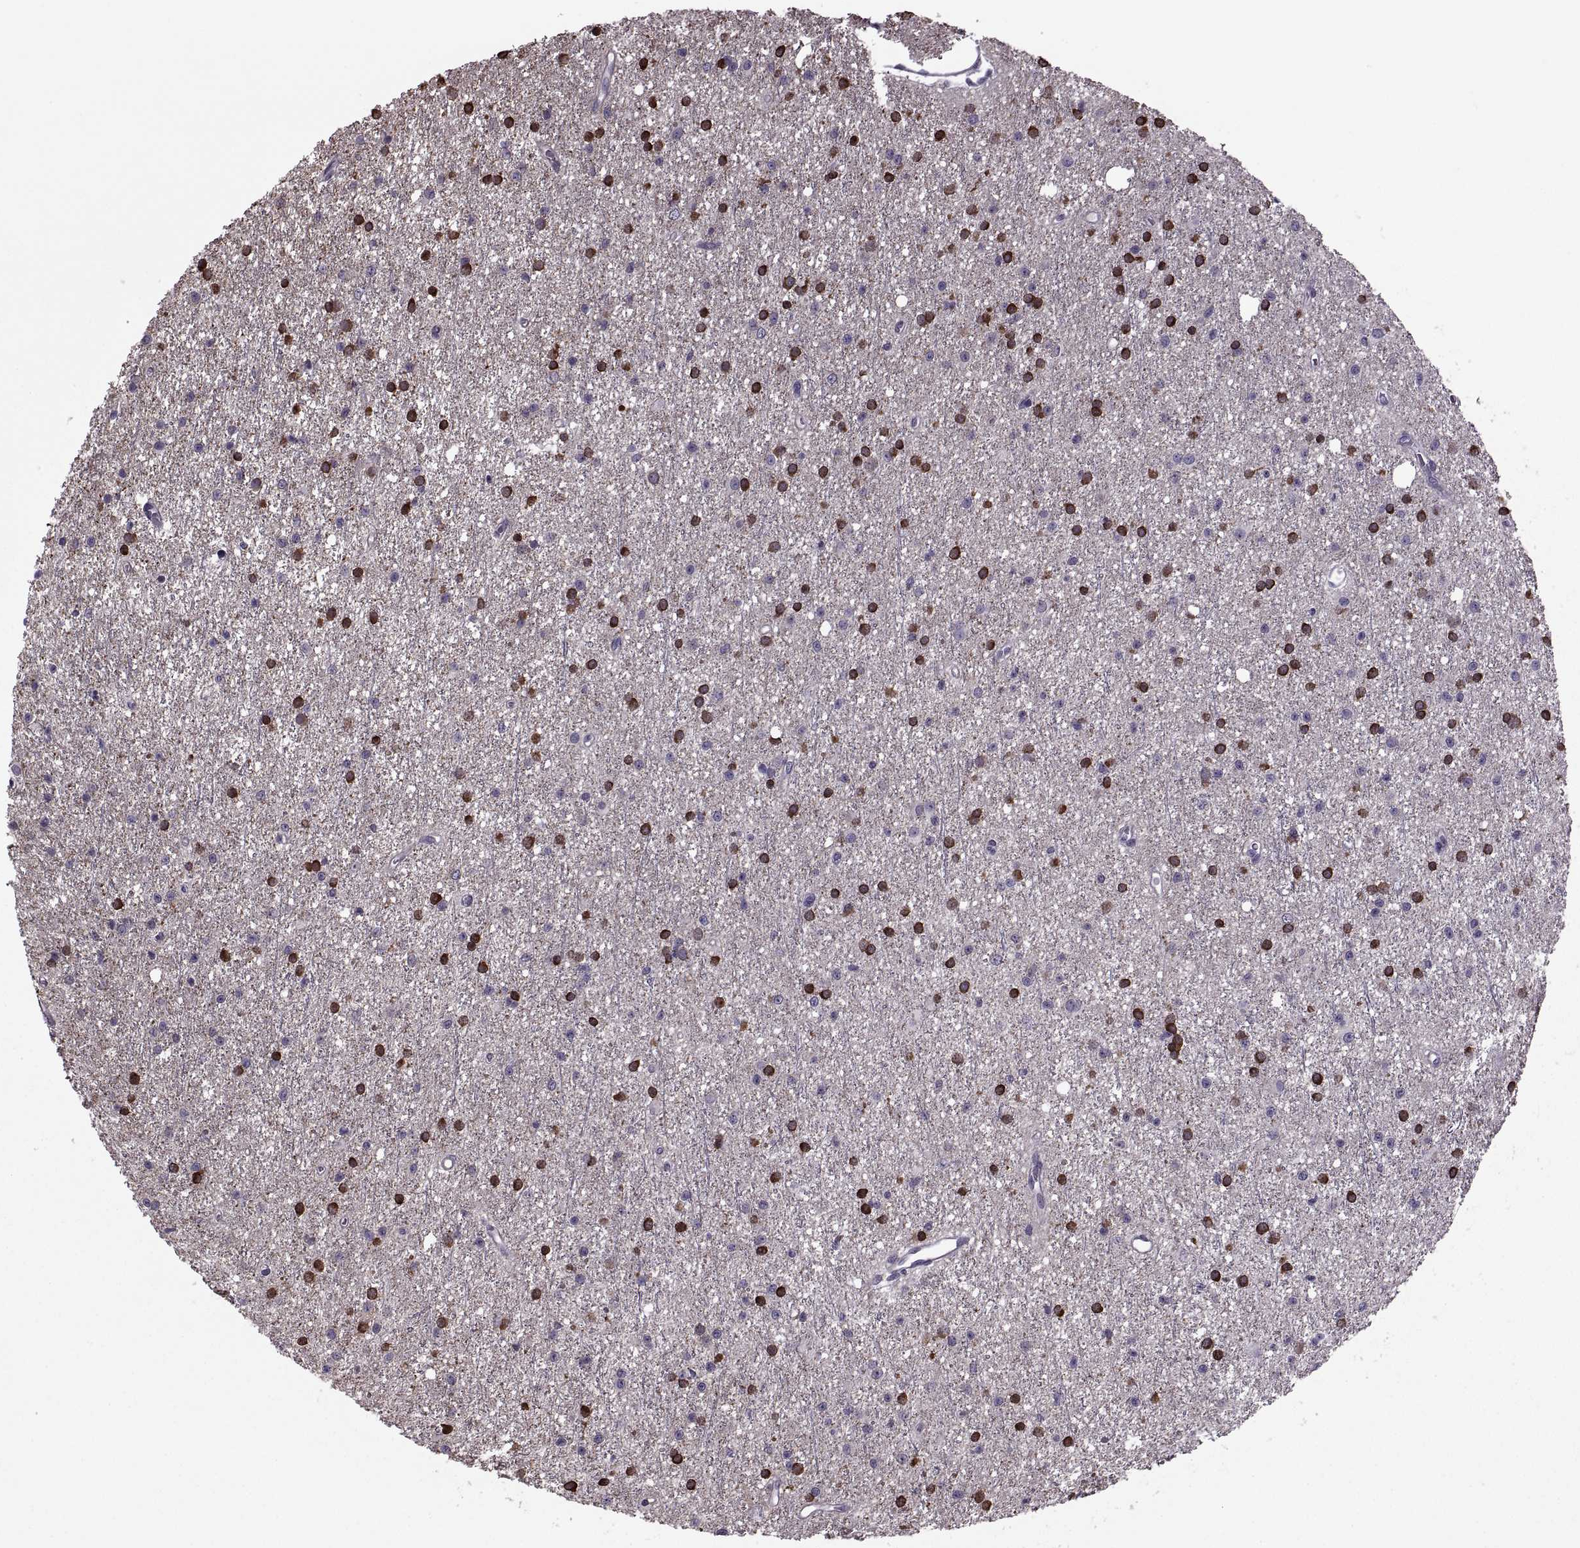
{"staining": {"intensity": "strong", "quantity": "25%-75%", "location": "cytoplasmic/membranous"}, "tissue": "glioma", "cell_type": "Tumor cells", "image_type": "cancer", "snomed": [{"axis": "morphology", "description": "Glioma, malignant, Low grade"}, {"axis": "topography", "description": "Brain"}], "caption": "Approximately 25%-75% of tumor cells in glioma reveal strong cytoplasmic/membranous protein staining as visualized by brown immunohistochemical staining.", "gene": "ODF3", "patient": {"sex": "male", "age": 27}}